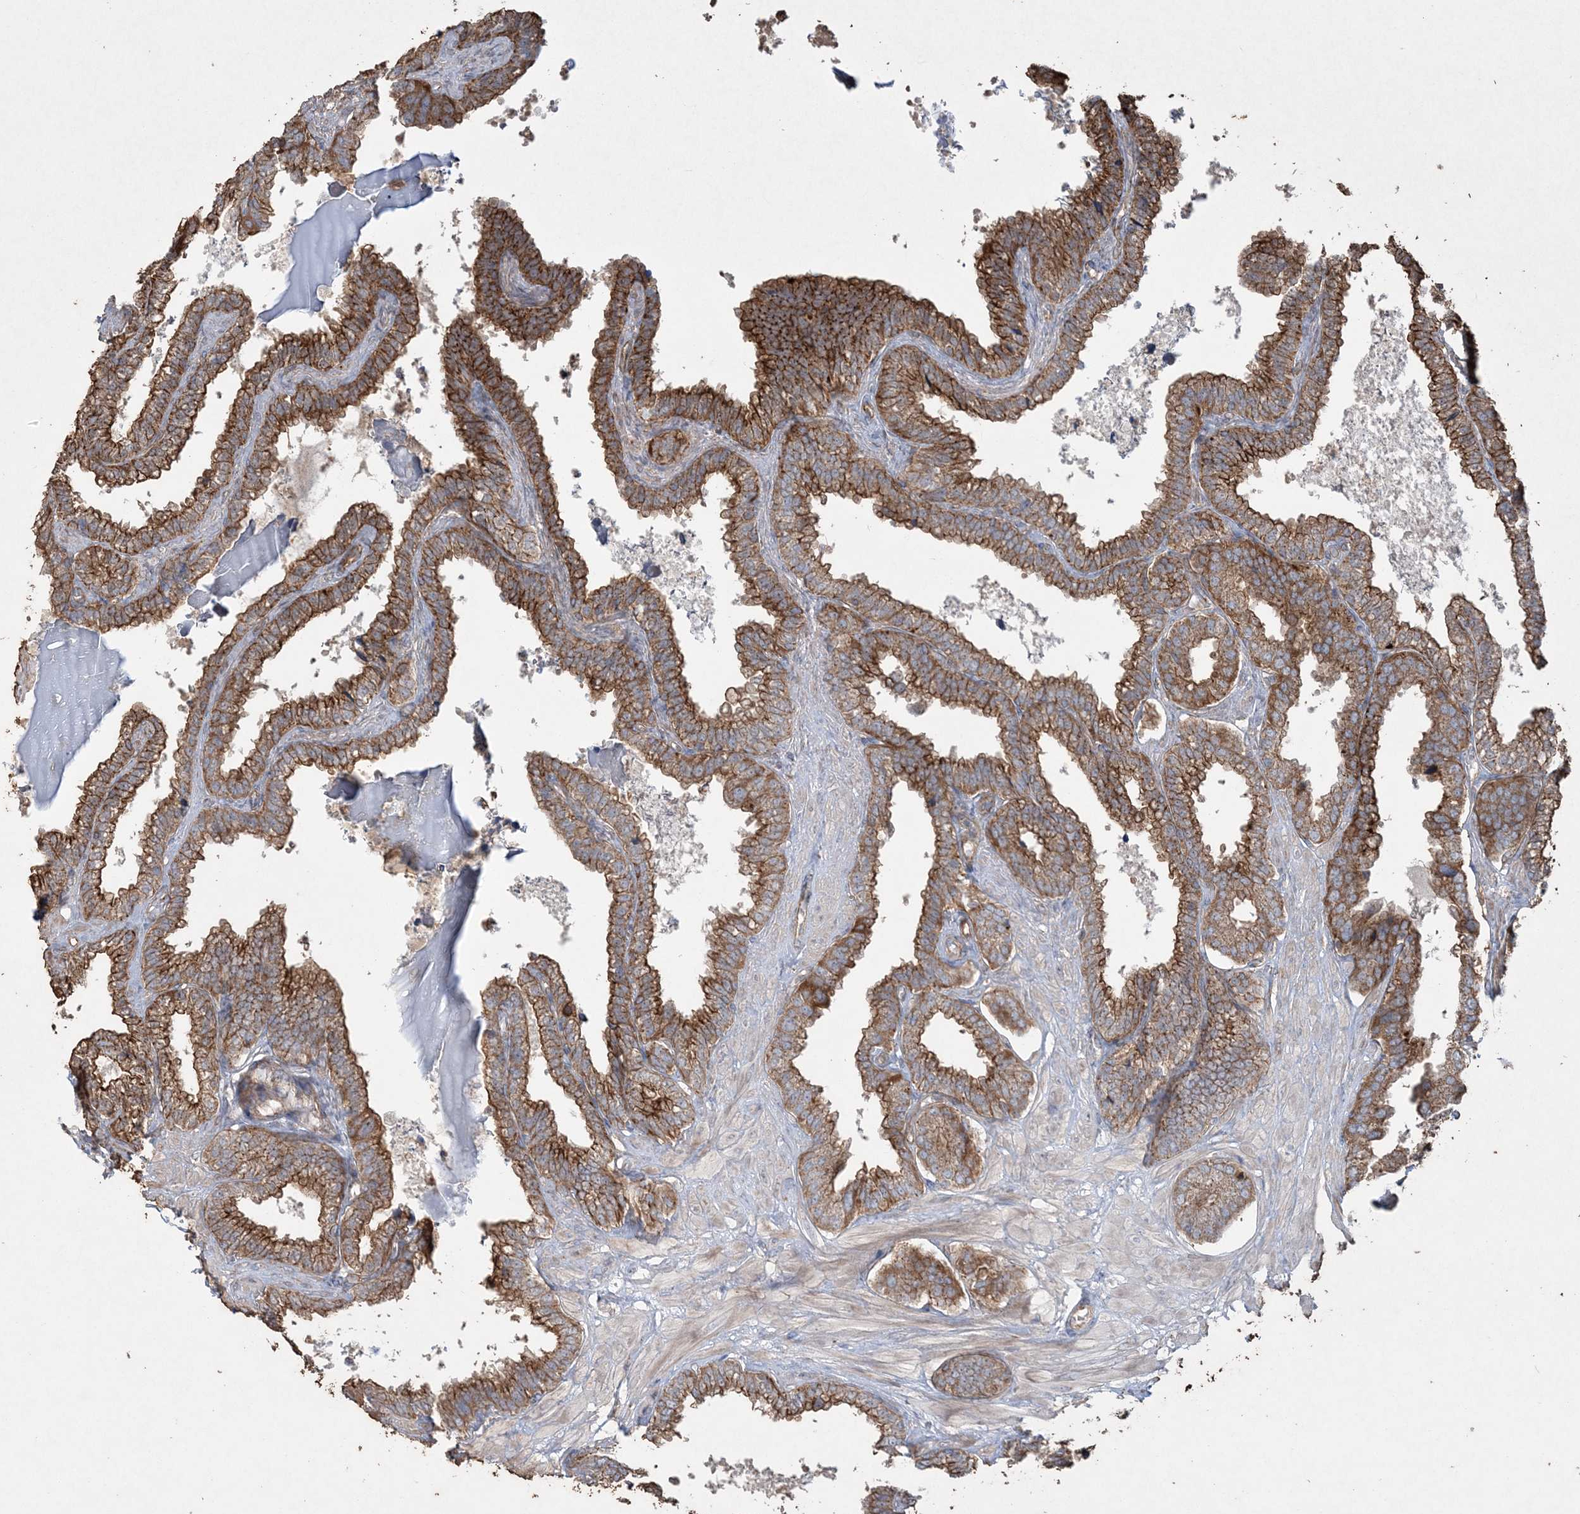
{"staining": {"intensity": "strong", "quantity": ">75%", "location": "cytoplasmic/membranous"}, "tissue": "seminal vesicle", "cell_type": "Glandular cells", "image_type": "normal", "snomed": [{"axis": "morphology", "description": "Normal tissue, NOS"}, {"axis": "topography", "description": "Seminal veicle"}], "caption": "Immunohistochemistry (IHC) (DAB) staining of unremarkable human seminal vesicle demonstrates strong cytoplasmic/membranous protein staining in approximately >75% of glandular cells. (IHC, brightfield microscopy, high magnification).", "gene": "TTC7A", "patient": {"sex": "male", "age": 46}}